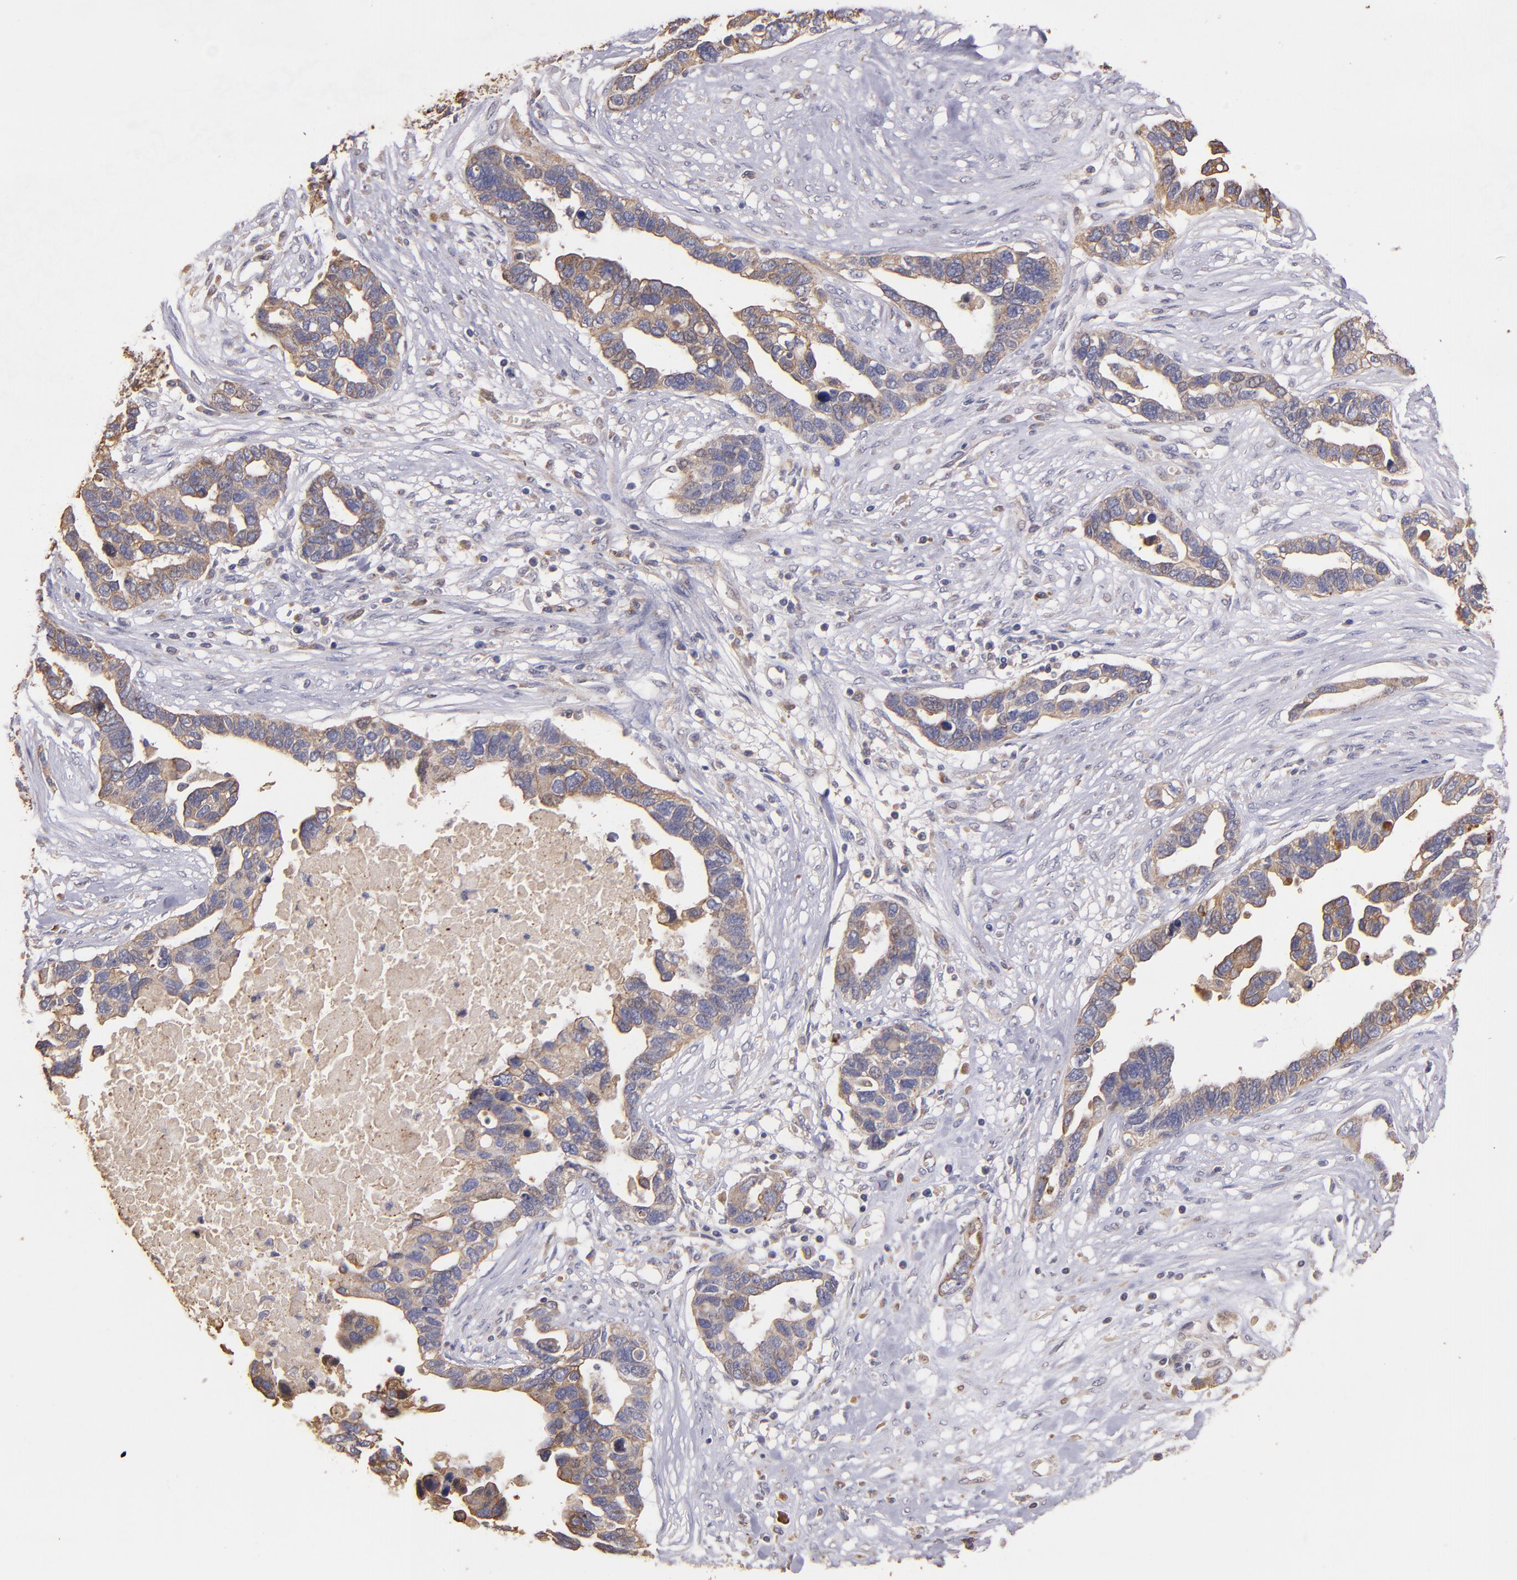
{"staining": {"intensity": "moderate", "quantity": ">75%", "location": "cytoplasmic/membranous"}, "tissue": "ovarian cancer", "cell_type": "Tumor cells", "image_type": "cancer", "snomed": [{"axis": "morphology", "description": "Cystadenocarcinoma, serous, NOS"}, {"axis": "topography", "description": "Ovary"}], "caption": "This is a micrograph of IHC staining of ovarian cancer (serous cystadenocarcinoma), which shows moderate positivity in the cytoplasmic/membranous of tumor cells.", "gene": "SRRD", "patient": {"sex": "female", "age": 54}}